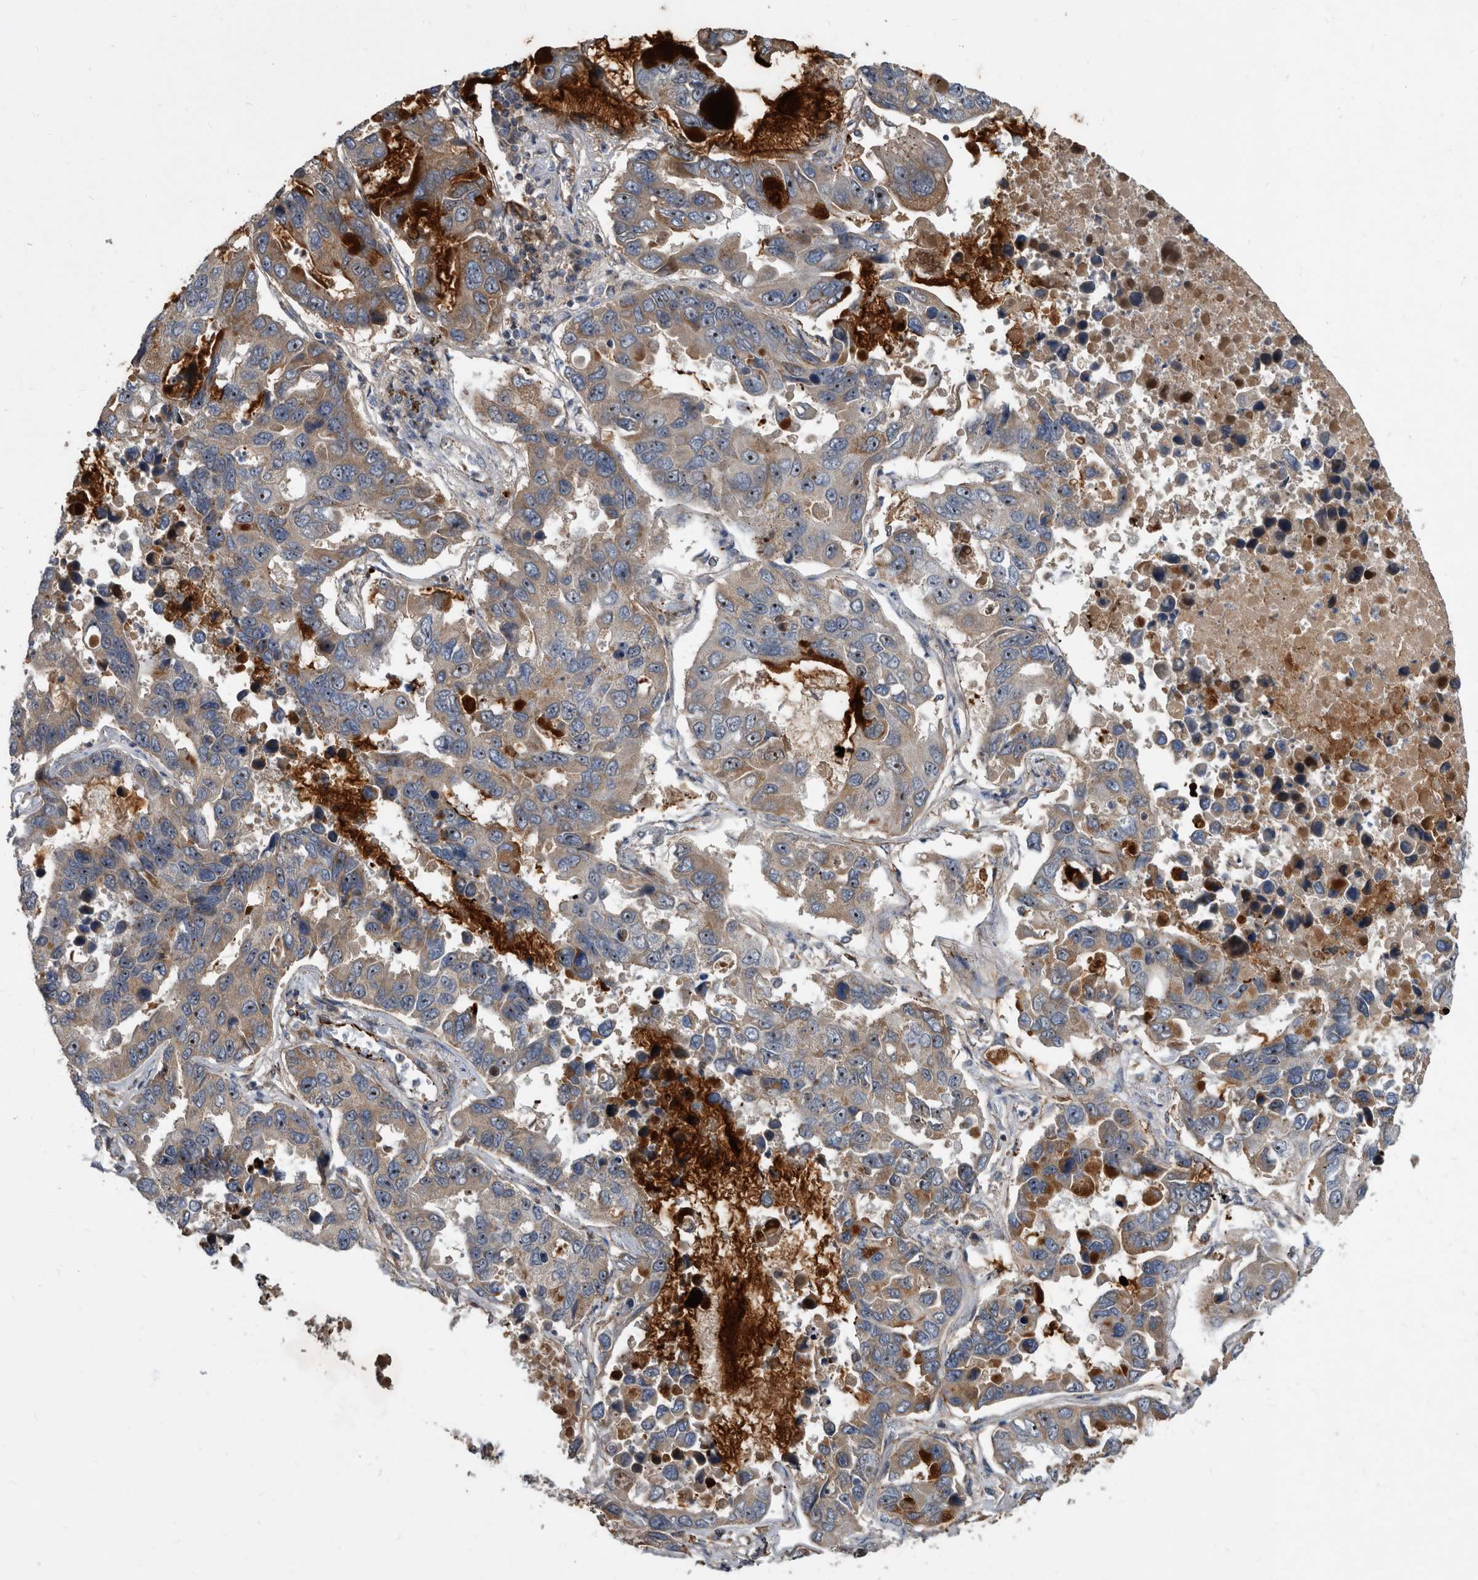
{"staining": {"intensity": "moderate", "quantity": "25%-75%", "location": "cytoplasmic/membranous,nuclear"}, "tissue": "lung cancer", "cell_type": "Tumor cells", "image_type": "cancer", "snomed": [{"axis": "morphology", "description": "Adenocarcinoma, NOS"}, {"axis": "topography", "description": "Lung"}], "caption": "Lung cancer (adenocarcinoma) stained with a brown dye reveals moderate cytoplasmic/membranous and nuclear positive expression in about 25%-75% of tumor cells.", "gene": "PI15", "patient": {"sex": "male", "age": 64}}